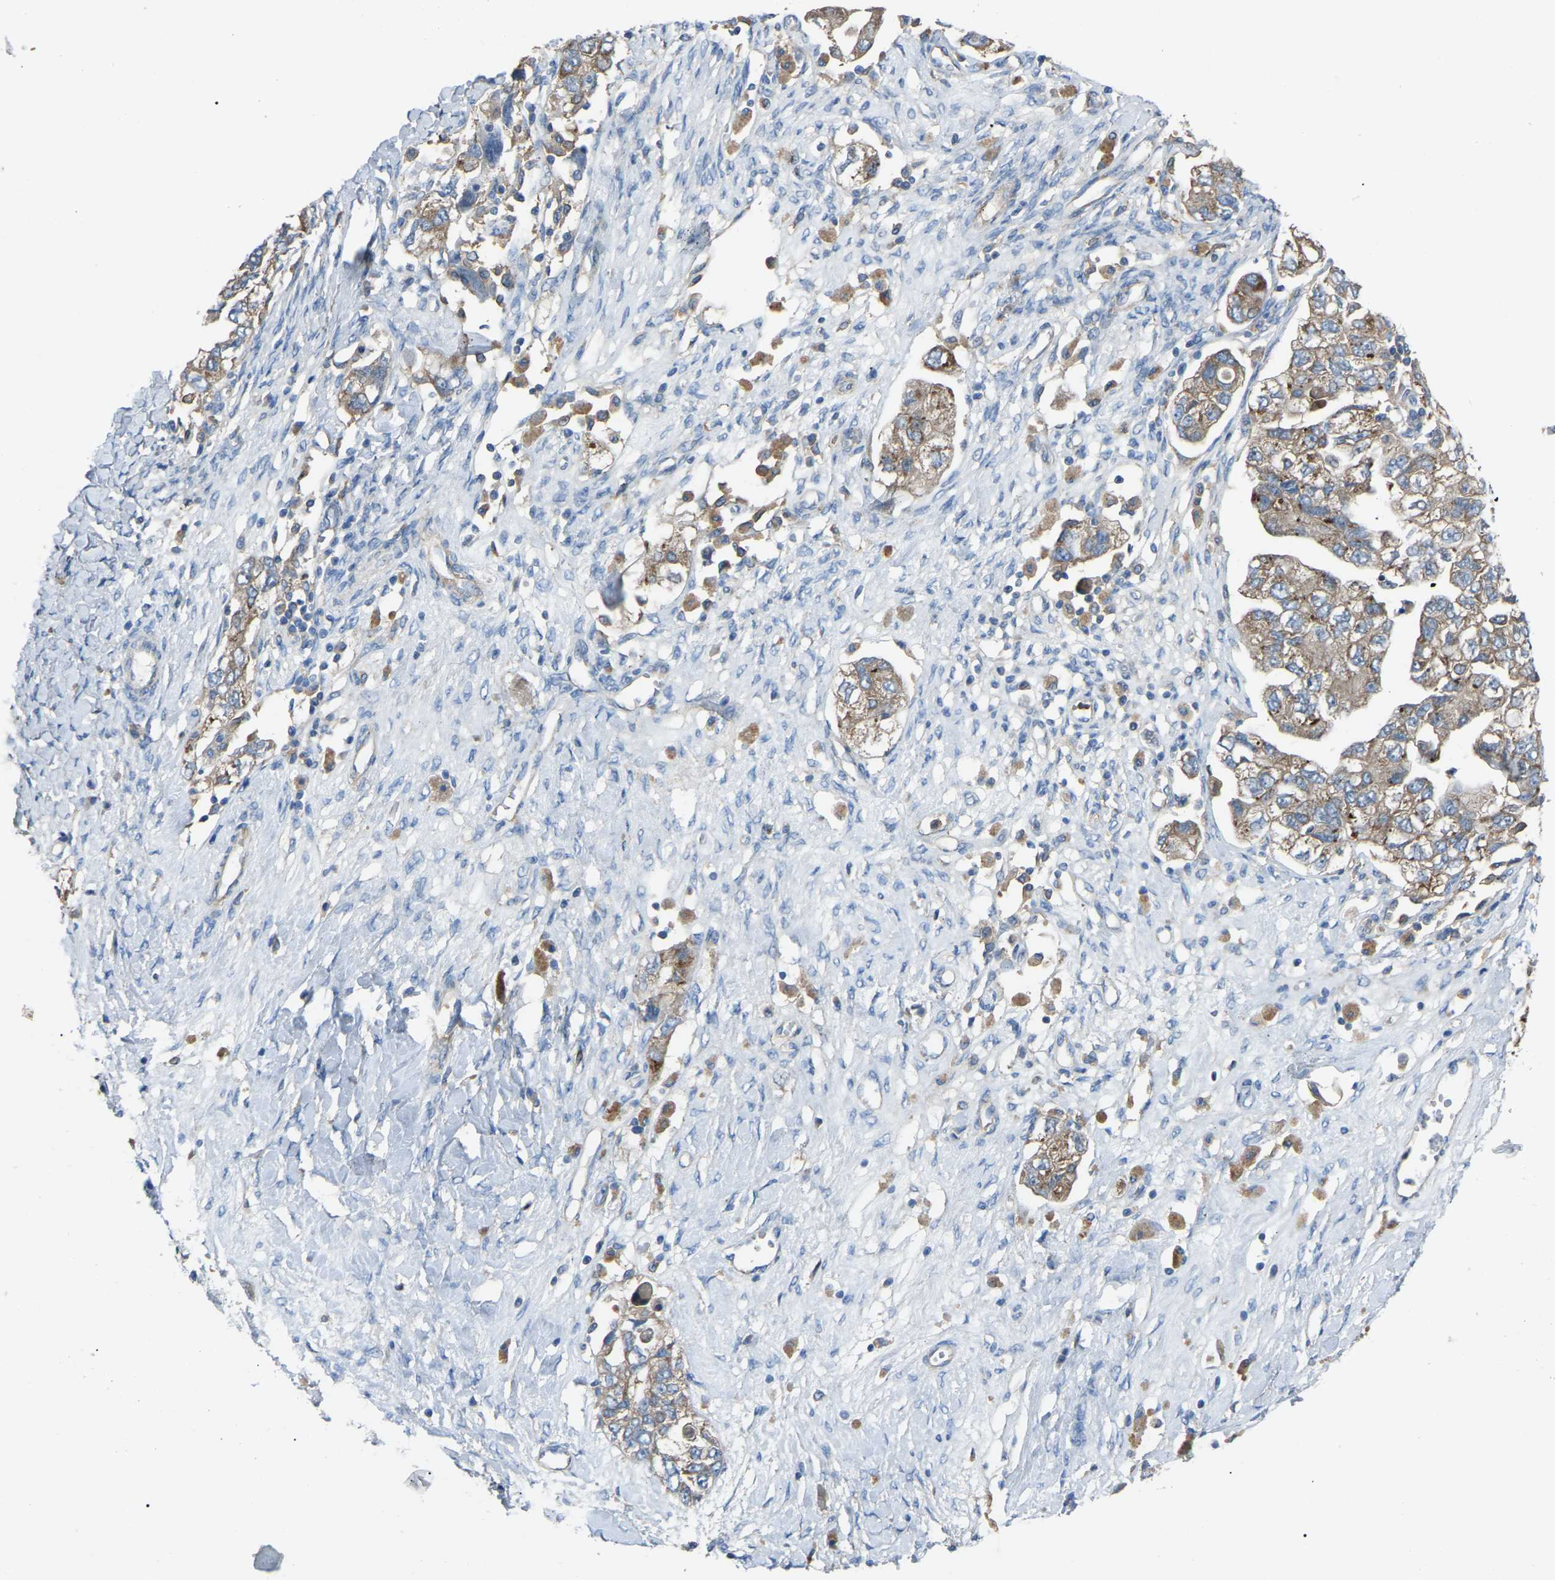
{"staining": {"intensity": "moderate", "quantity": ">75%", "location": "cytoplasmic/membranous"}, "tissue": "ovarian cancer", "cell_type": "Tumor cells", "image_type": "cancer", "snomed": [{"axis": "morphology", "description": "Carcinoma, NOS"}, {"axis": "morphology", "description": "Cystadenocarcinoma, serous, NOS"}, {"axis": "topography", "description": "Ovary"}], "caption": "DAB (3,3'-diaminobenzidine) immunohistochemical staining of human ovarian cancer (serous cystadenocarcinoma) shows moderate cytoplasmic/membranous protein positivity in about >75% of tumor cells.", "gene": "AIMP1", "patient": {"sex": "female", "age": 69}}